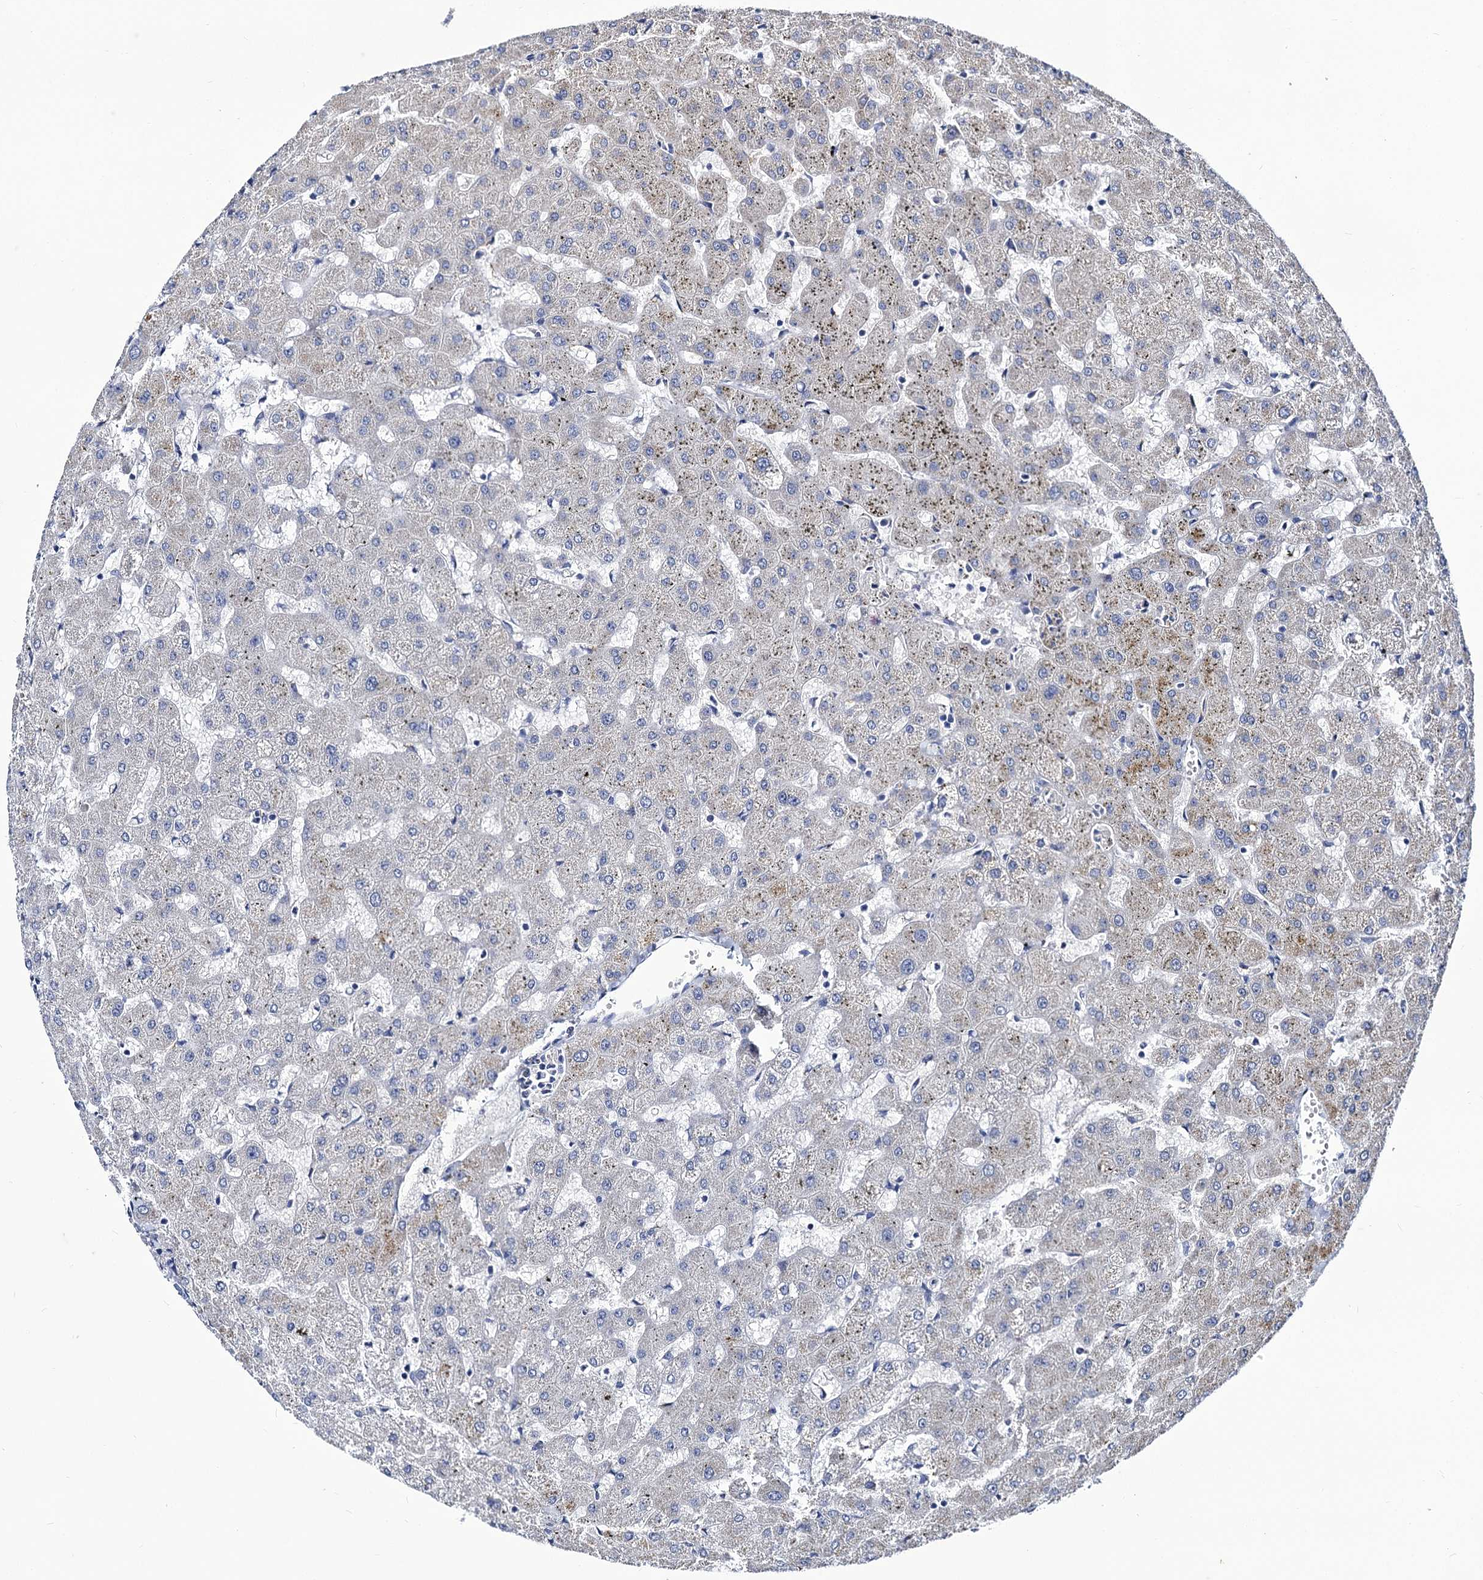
{"staining": {"intensity": "negative", "quantity": "none", "location": "none"}, "tissue": "liver", "cell_type": "Cholangiocytes", "image_type": "normal", "snomed": [{"axis": "morphology", "description": "Normal tissue, NOS"}, {"axis": "topography", "description": "Liver"}], "caption": "Immunohistochemistry of unremarkable liver reveals no positivity in cholangiocytes. Brightfield microscopy of immunohistochemistry stained with DAB (brown) and hematoxylin (blue), captured at high magnification.", "gene": "PANX2", "patient": {"sex": "female", "age": 63}}